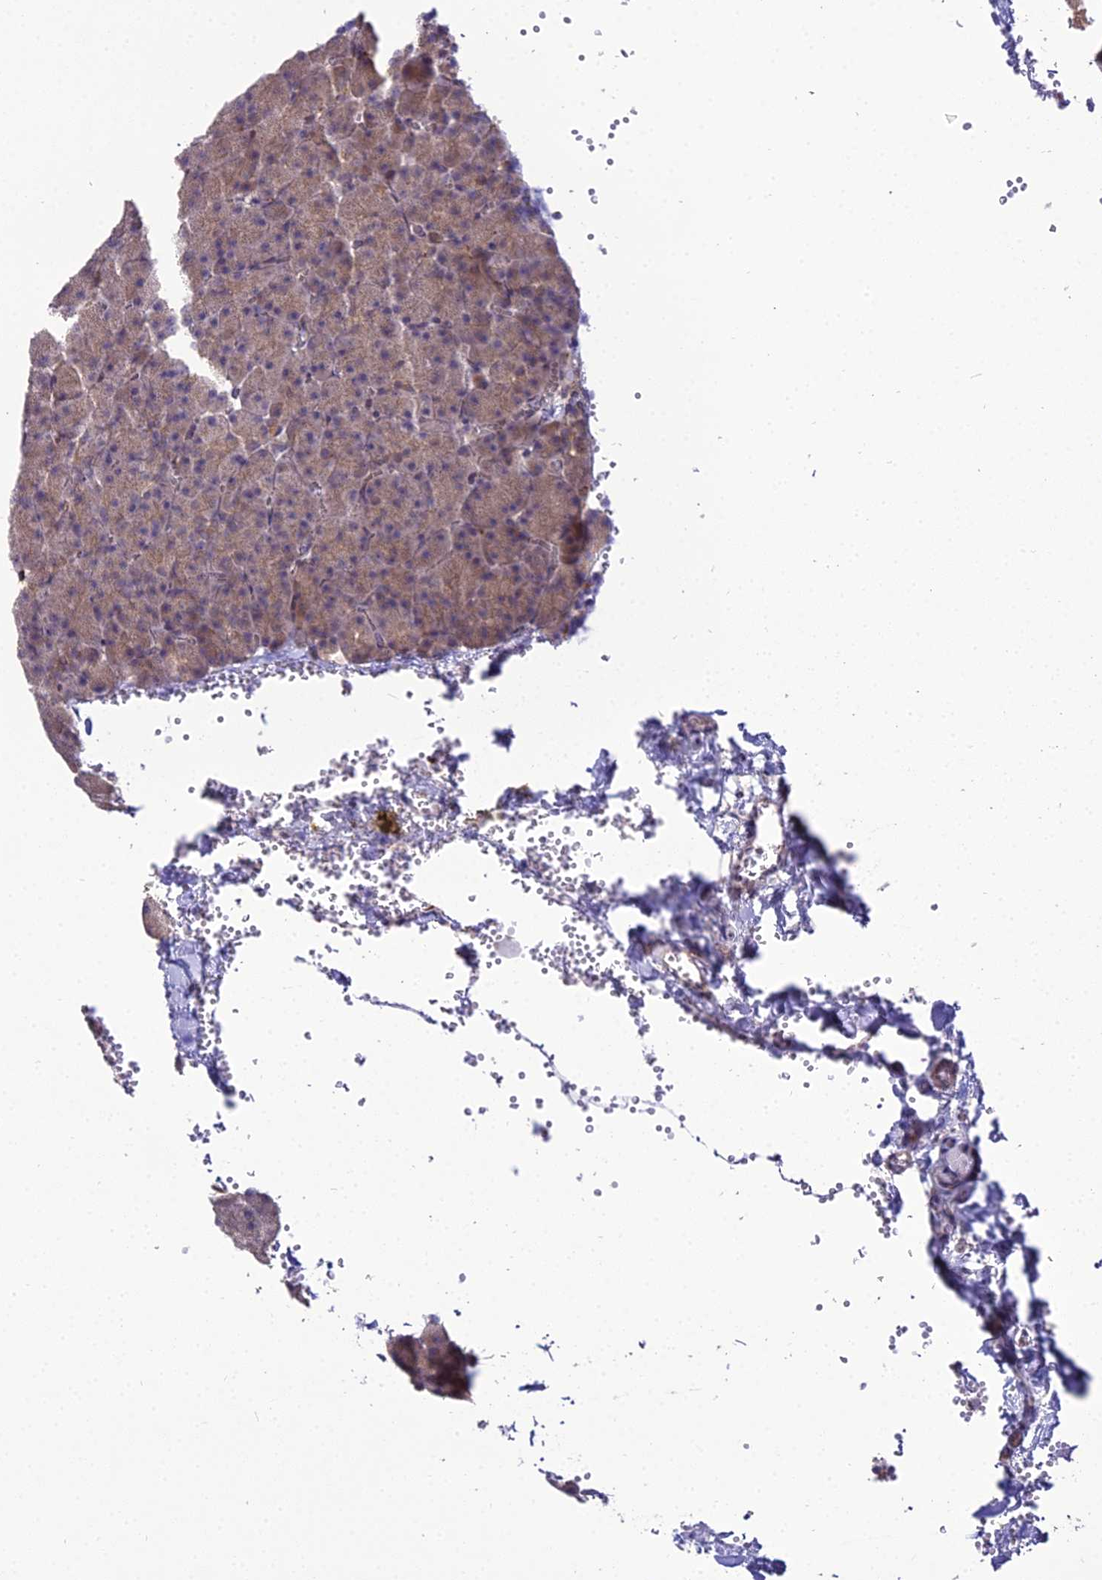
{"staining": {"intensity": "weak", "quantity": ">75%", "location": "cytoplasmic/membranous"}, "tissue": "pancreas", "cell_type": "Exocrine glandular cells", "image_type": "normal", "snomed": [{"axis": "morphology", "description": "Normal tissue, NOS"}, {"axis": "topography", "description": "Pancreas"}], "caption": "DAB (3,3'-diaminobenzidine) immunohistochemical staining of benign pancreas exhibits weak cytoplasmic/membranous protein staining in about >75% of exocrine glandular cells. (DAB IHC with brightfield microscopy, high magnification).", "gene": "TROAP", "patient": {"sex": "female", "age": 35}}